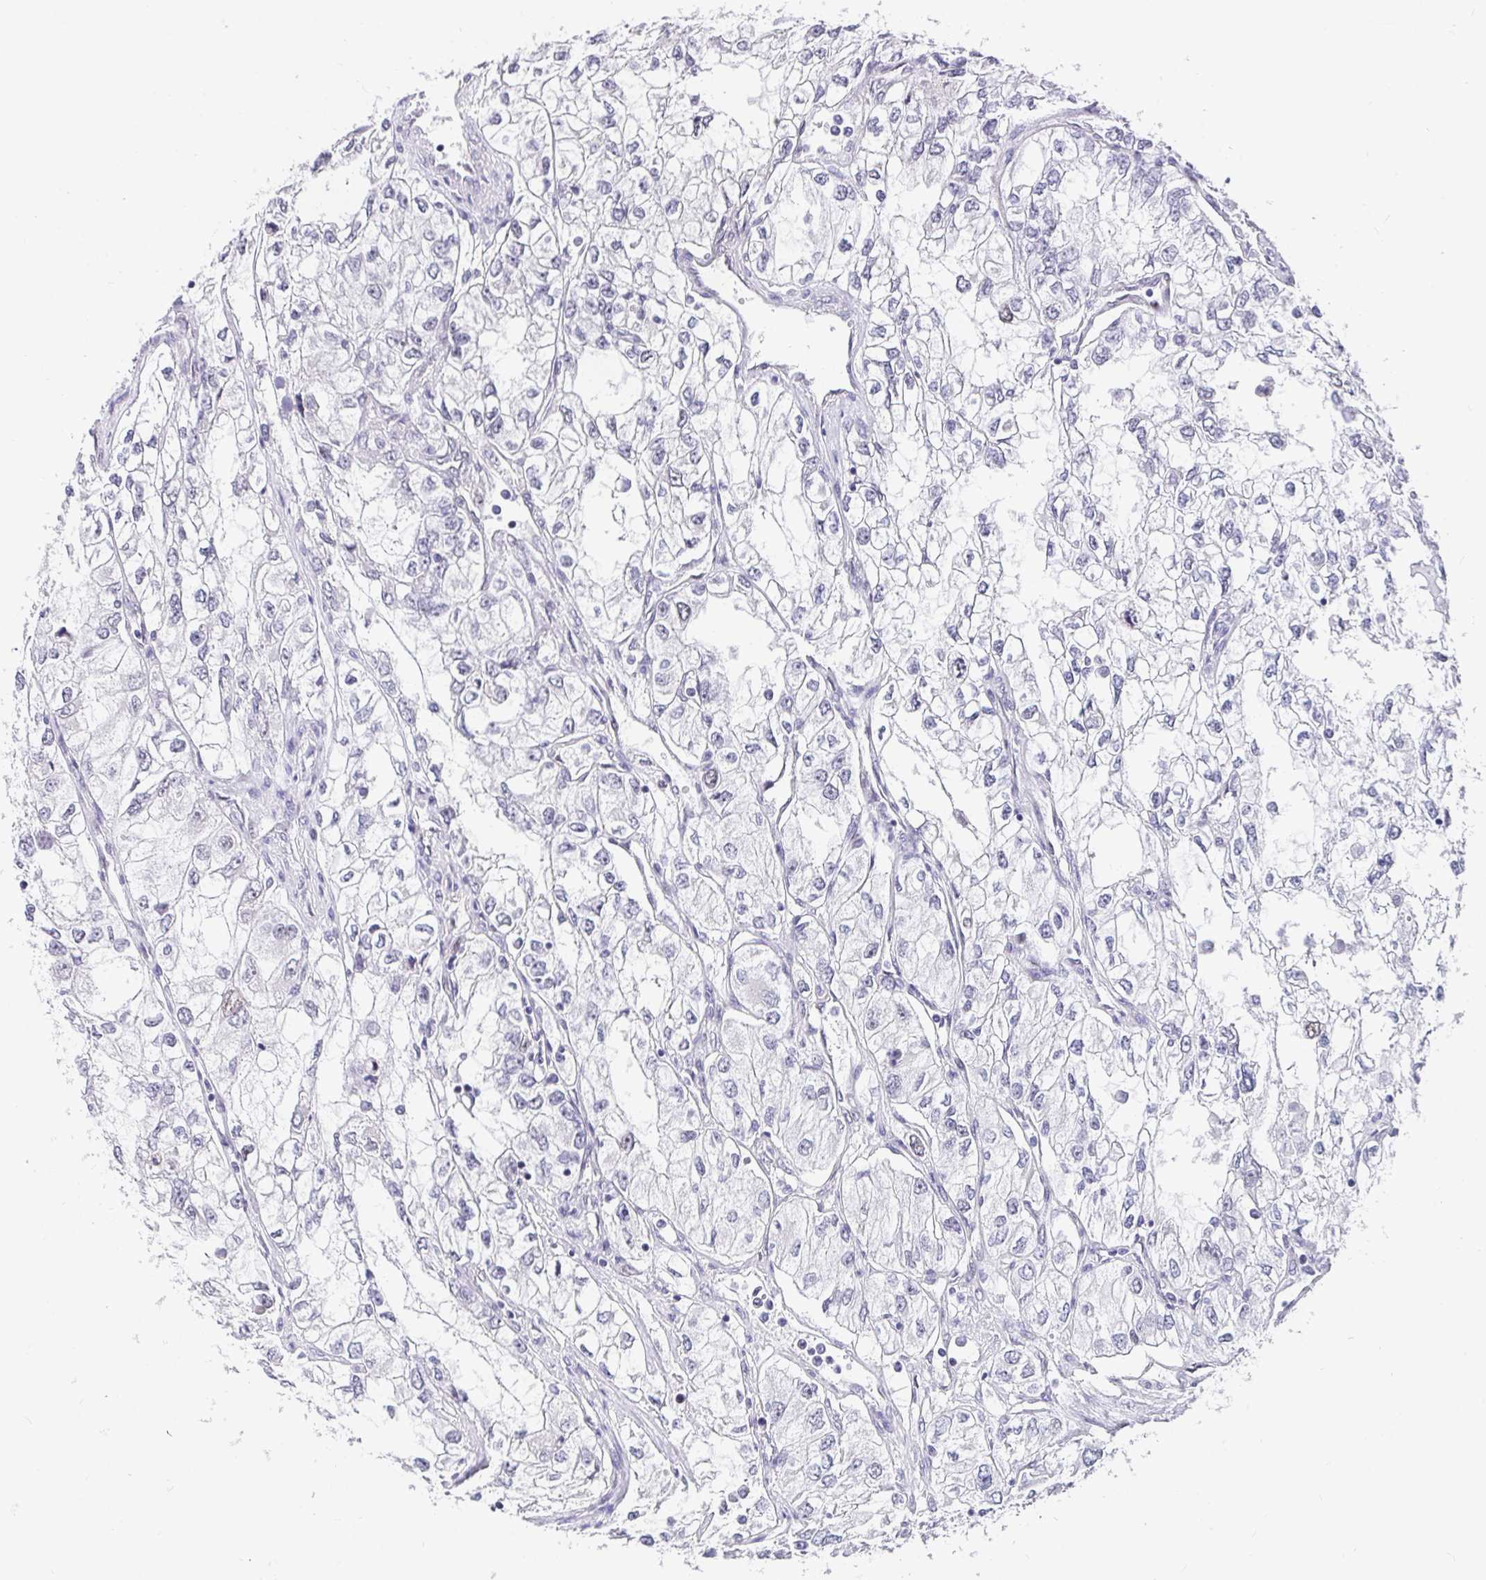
{"staining": {"intensity": "negative", "quantity": "none", "location": "none"}, "tissue": "renal cancer", "cell_type": "Tumor cells", "image_type": "cancer", "snomed": [{"axis": "morphology", "description": "Adenocarcinoma, NOS"}, {"axis": "topography", "description": "Kidney"}], "caption": "Immunohistochemistry (IHC) histopathology image of neoplastic tissue: renal adenocarcinoma stained with DAB (3,3'-diaminobenzidine) shows no significant protein staining in tumor cells.", "gene": "ANLN", "patient": {"sex": "female", "age": 59}}